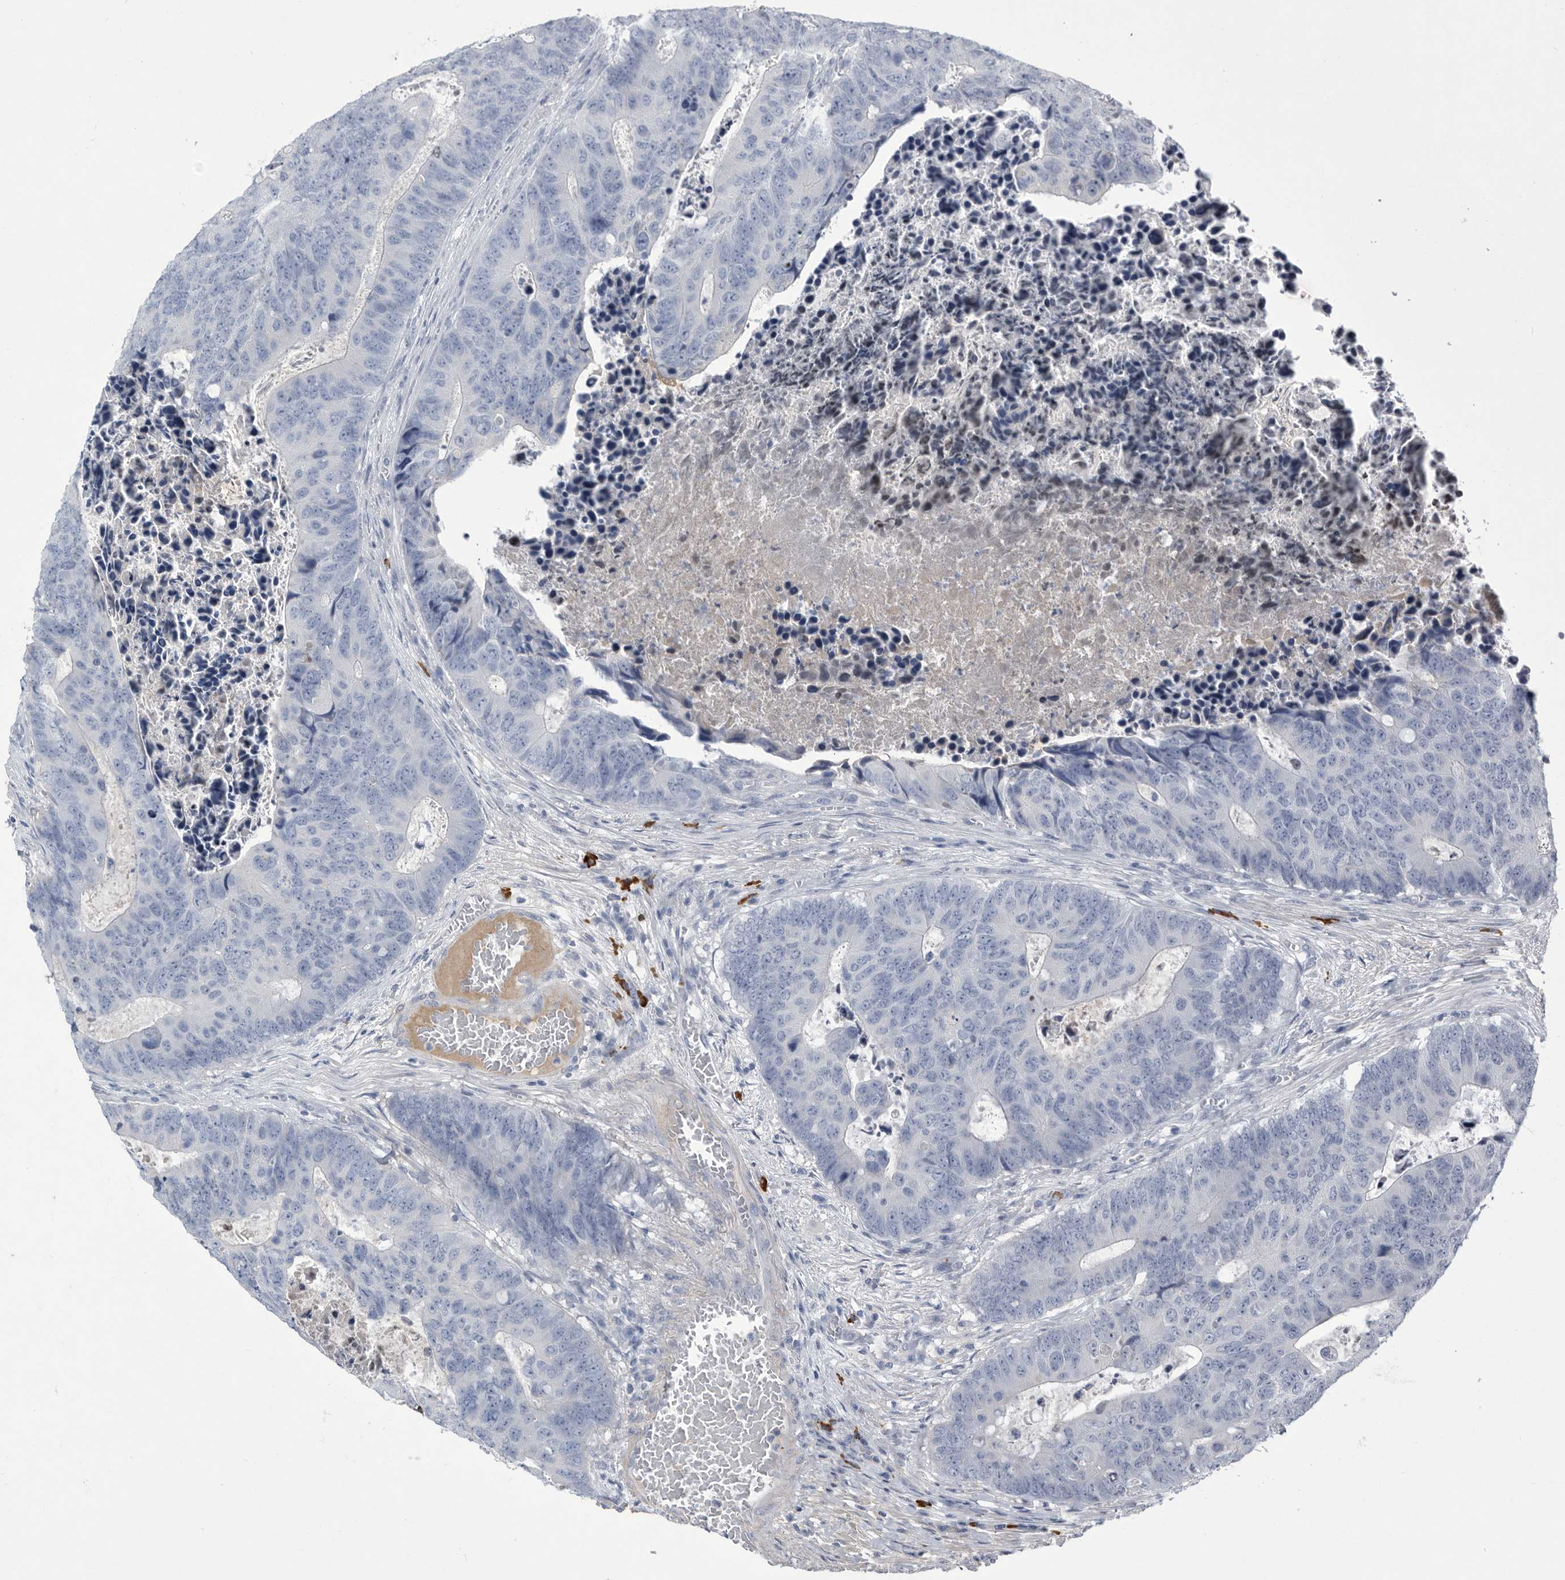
{"staining": {"intensity": "negative", "quantity": "none", "location": "none"}, "tissue": "colorectal cancer", "cell_type": "Tumor cells", "image_type": "cancer", "snomed": [{"axis": "morphology", "description": "Adenocarcinoma, NOS"}, {"axis": "topography", "description": "Colon"}], "caption": "Micrograph shows no significant protein staining in tumor cells of colorectal cancer.", "gene": "BTBD6", "patient": {"sex": "male", "age": 87}}